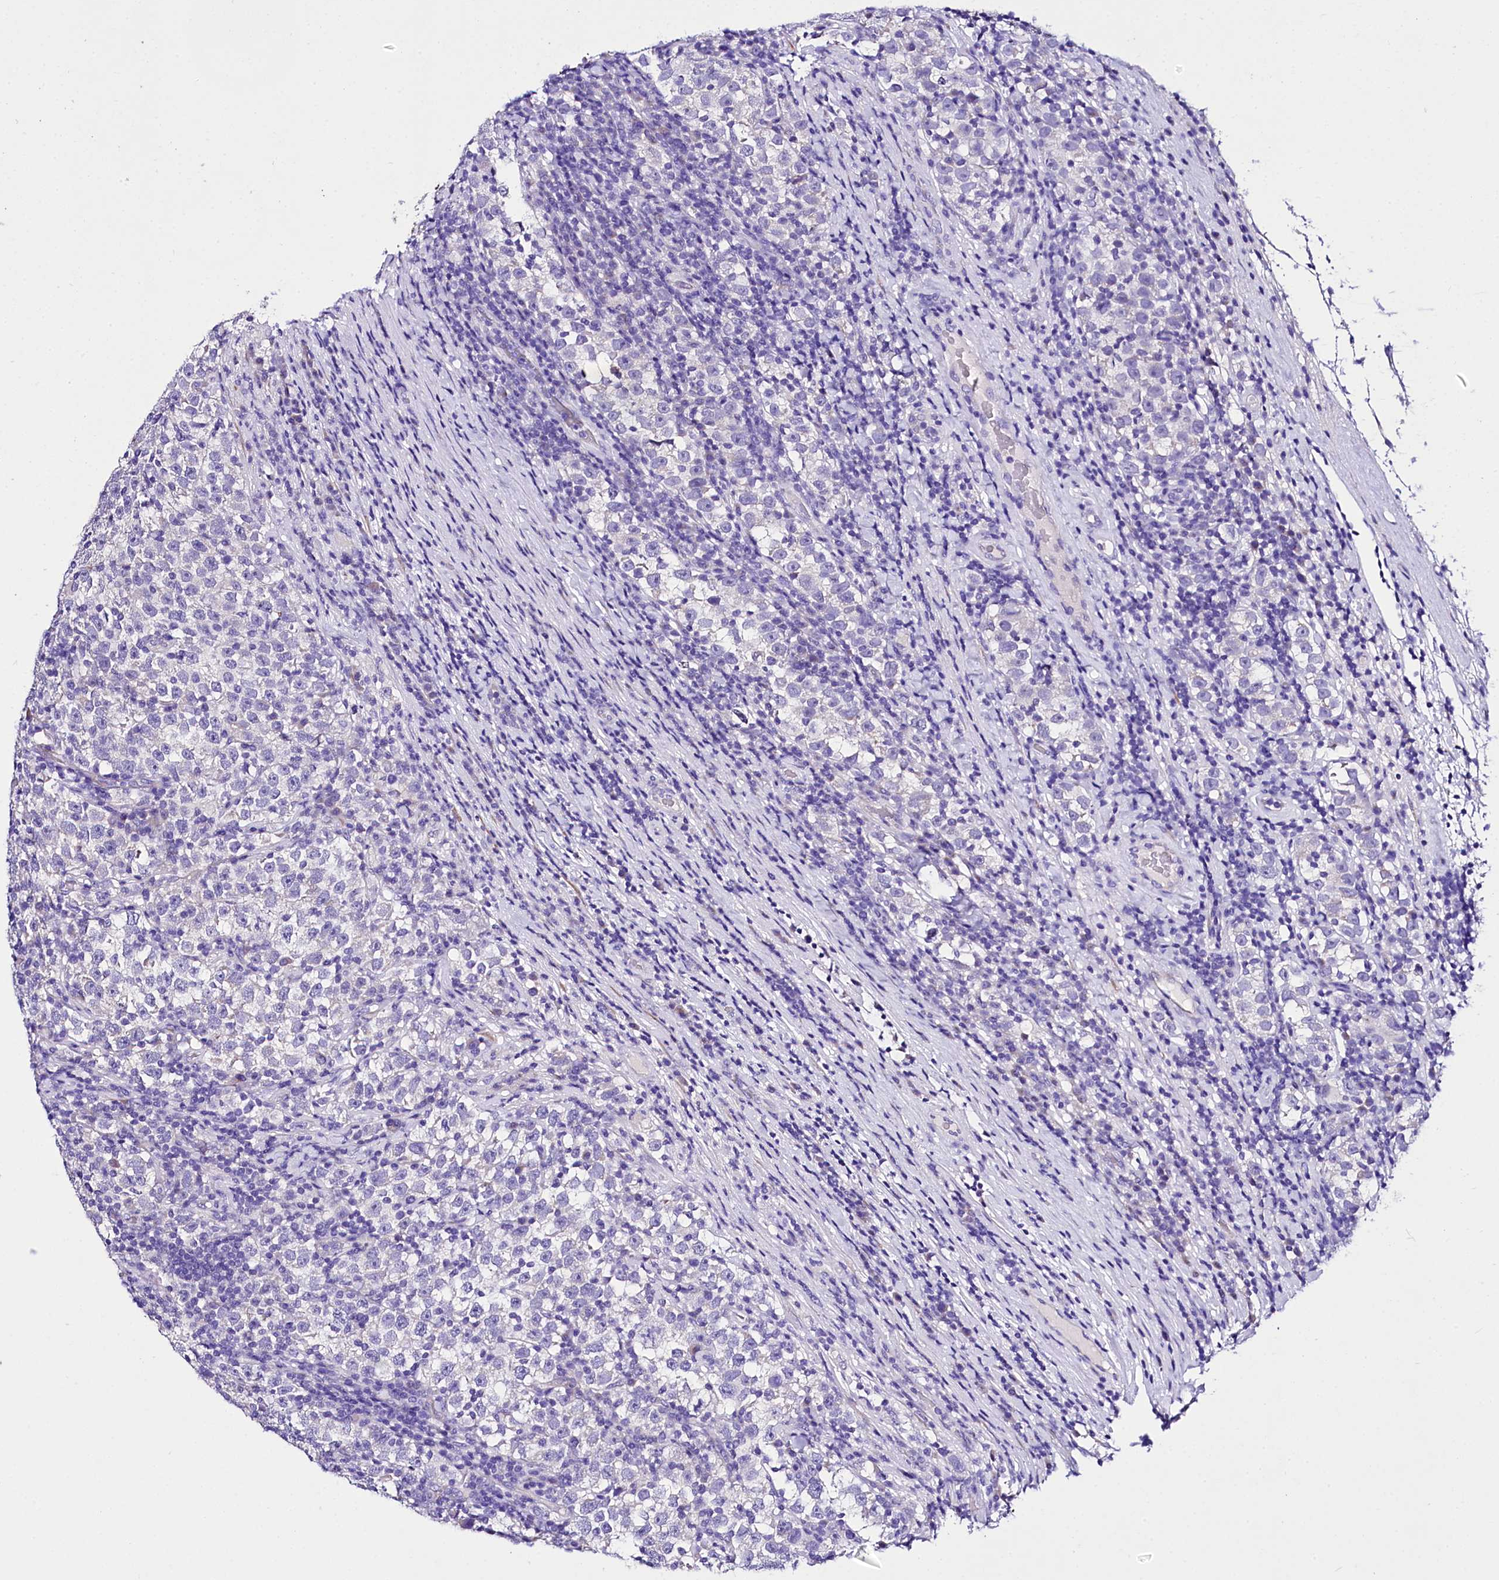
{"staining": {"intensity": "negative", "quantity": "none", "location": "none"}, "tissue": "testis cancer", "cell_type": "Tumor cells", "image_type": "cancer", "snomed": [{"axis": "morphology", "description": "Normal tissue, NOS"}, {"axis": "morphology", "description": "Seminoma, NOS"}, {"axis": "topography", "description": "Testis"}], "caption": "A high-resolution photomicrograph shows immunohistochemistry staining of testis seminoma, which demonstrates no significant staining in tumor cells.", "gene": "A2ML1", "patient": {"sex": "male", "age": 43}}